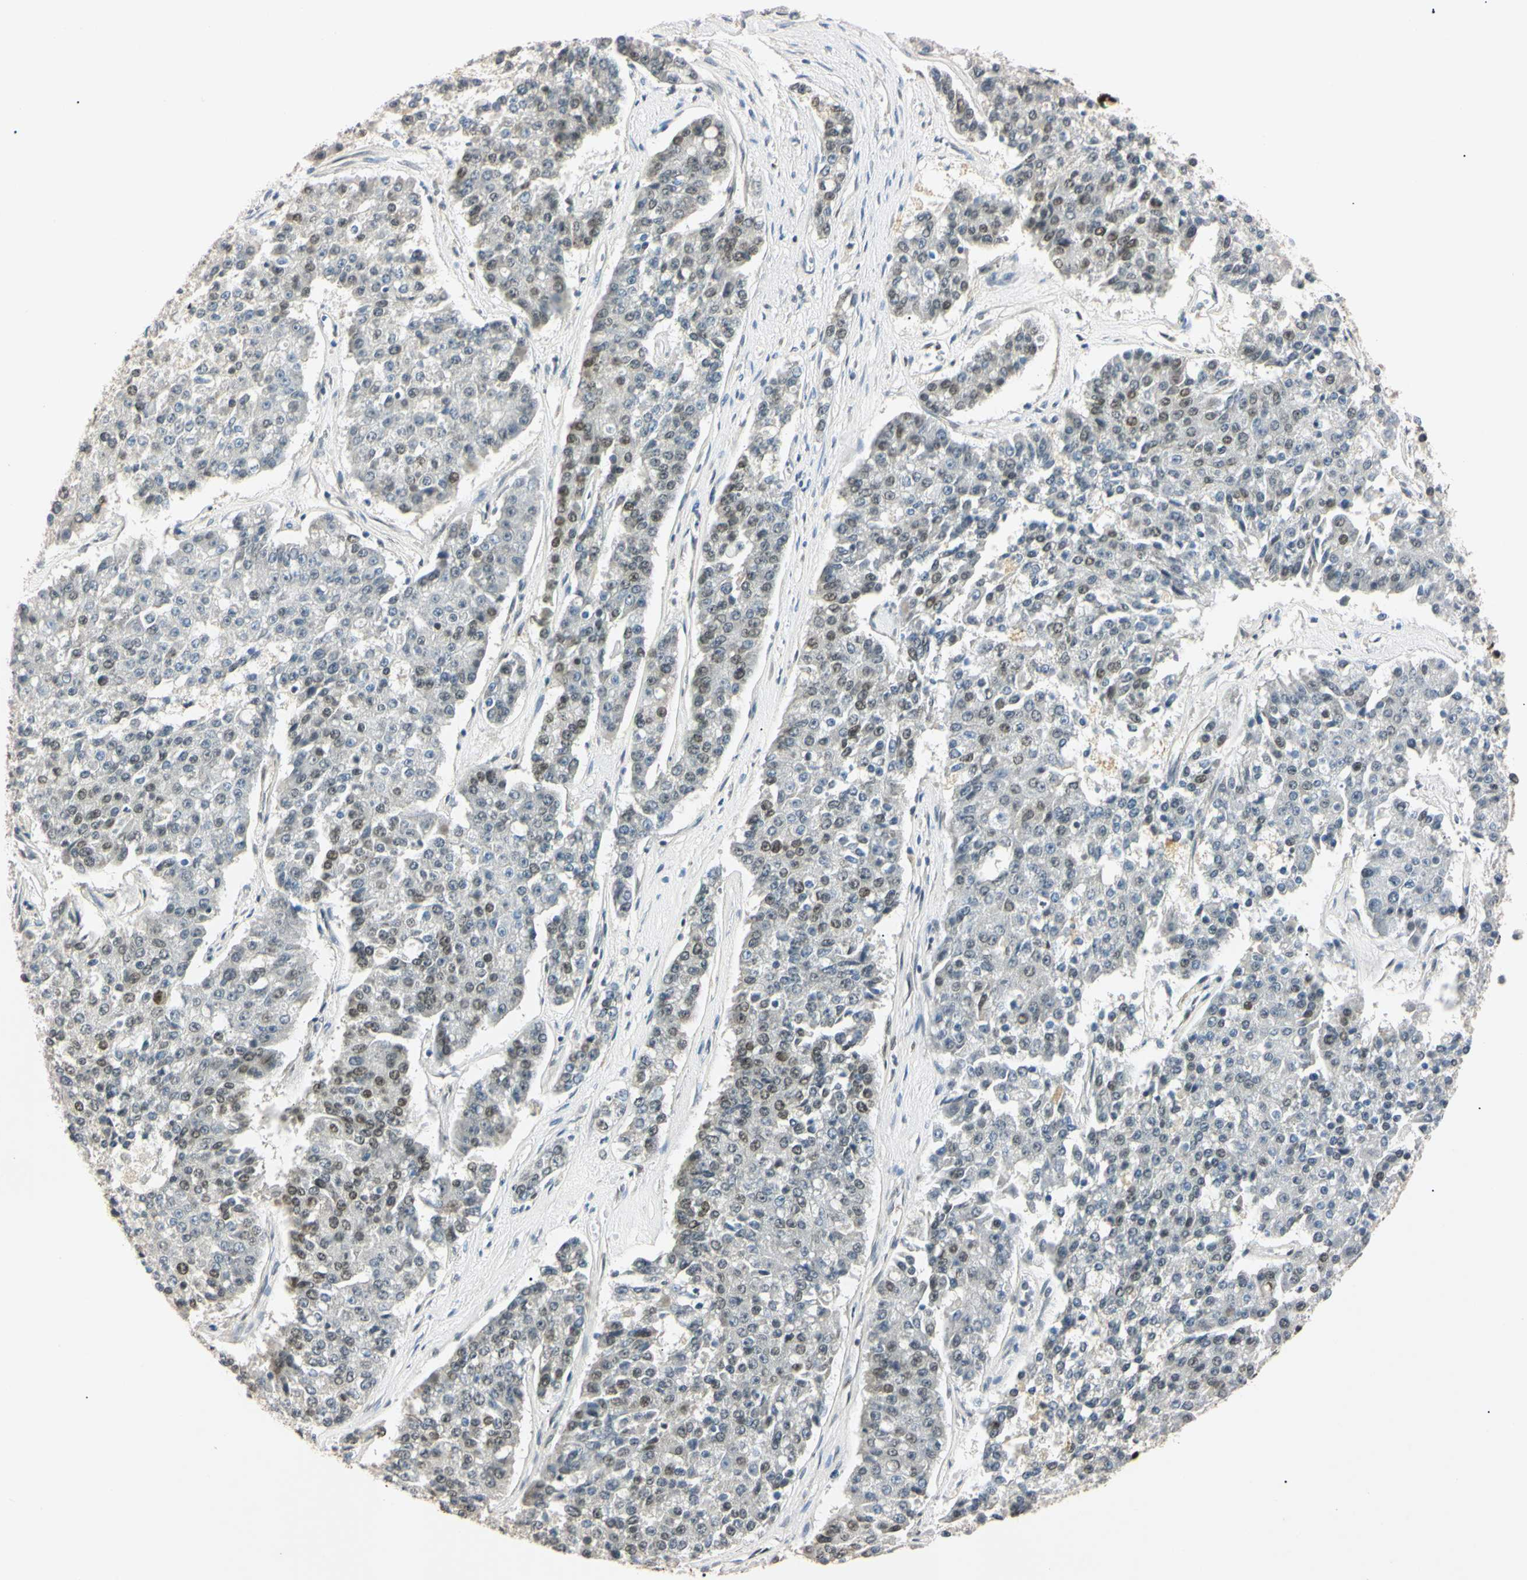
{"staining": {"intensity": "weak", "quantity": "<25%", "location": "nuclear"}, "tissue": "pancreatic cancer", "cell_type": "Tumor cells", "image_type": "cancer", "snomed": [{"axis": "morphology", "description": "Adenocarcinoma, NOS"}, {"axis": "topography", "description": "Pancreas"}], "caption": "DAB (3,3'-diaminobenzidine) immunohistochemical staining of human adenocarcinoma (pancreatic) demonstrates no significant positivity in tumor cells.", "gene": "SMARCA5", "patient": {"sex": "male", "age": 50}}